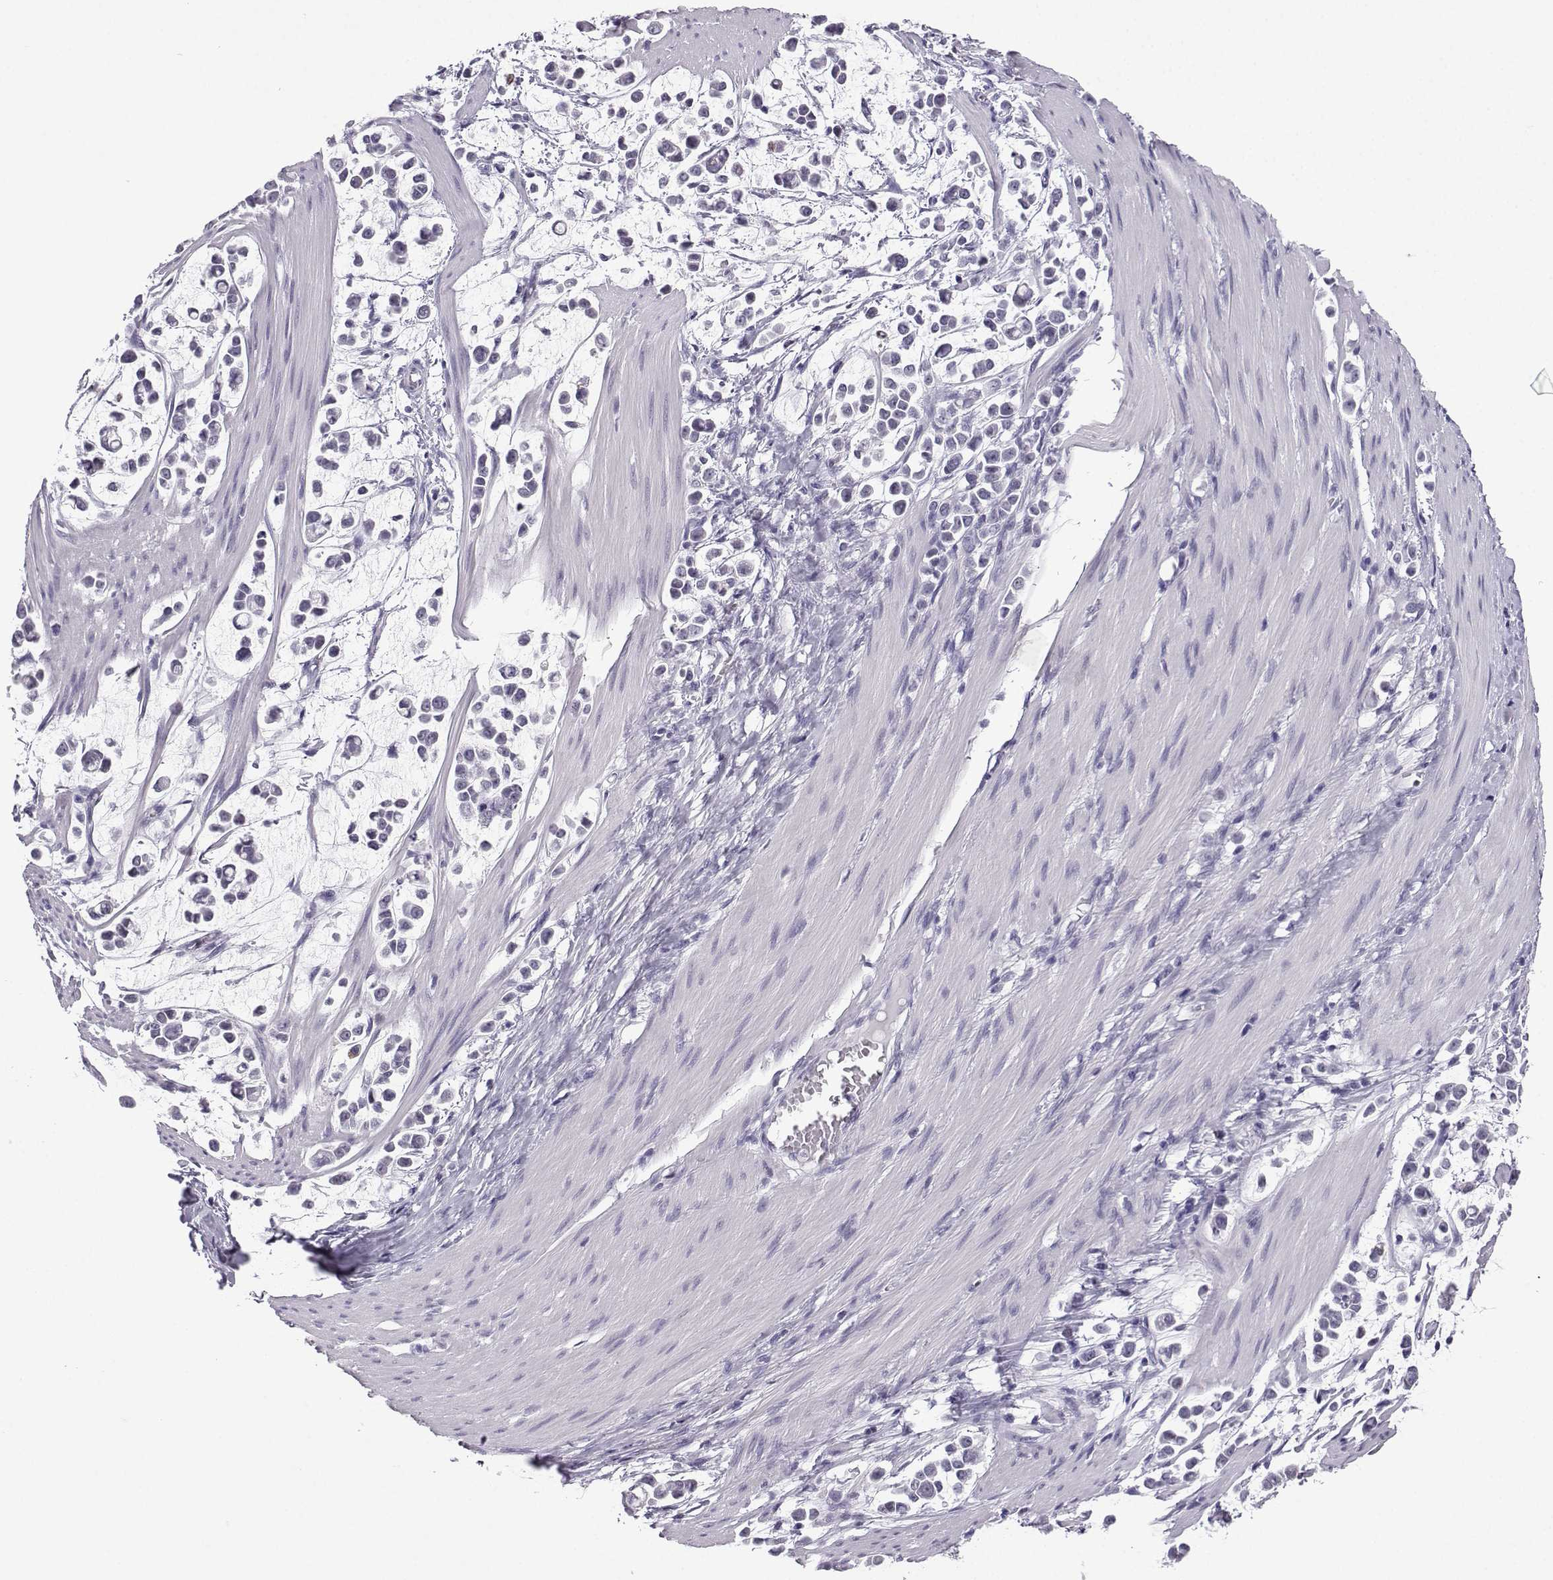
{"staining": {"intensity": "negative", "quantity": "none", "location": "none"}, "tissue": "stomach cancer", "cell_type": "Tumor cells", "image_type": "cancer", "snomed": [{"axis": "morphology", "description": "Adenocarcinoma, NOS"}, {"axis": "topography", "description": "Stomach"}], "caption": "Stomach cancer (adenocarcinoma) was stained to show a protein in brown. There is no significant positivity in tumor cells.", "gene": "MRGBP", "patient": {"sex": "male", "age": 82}}